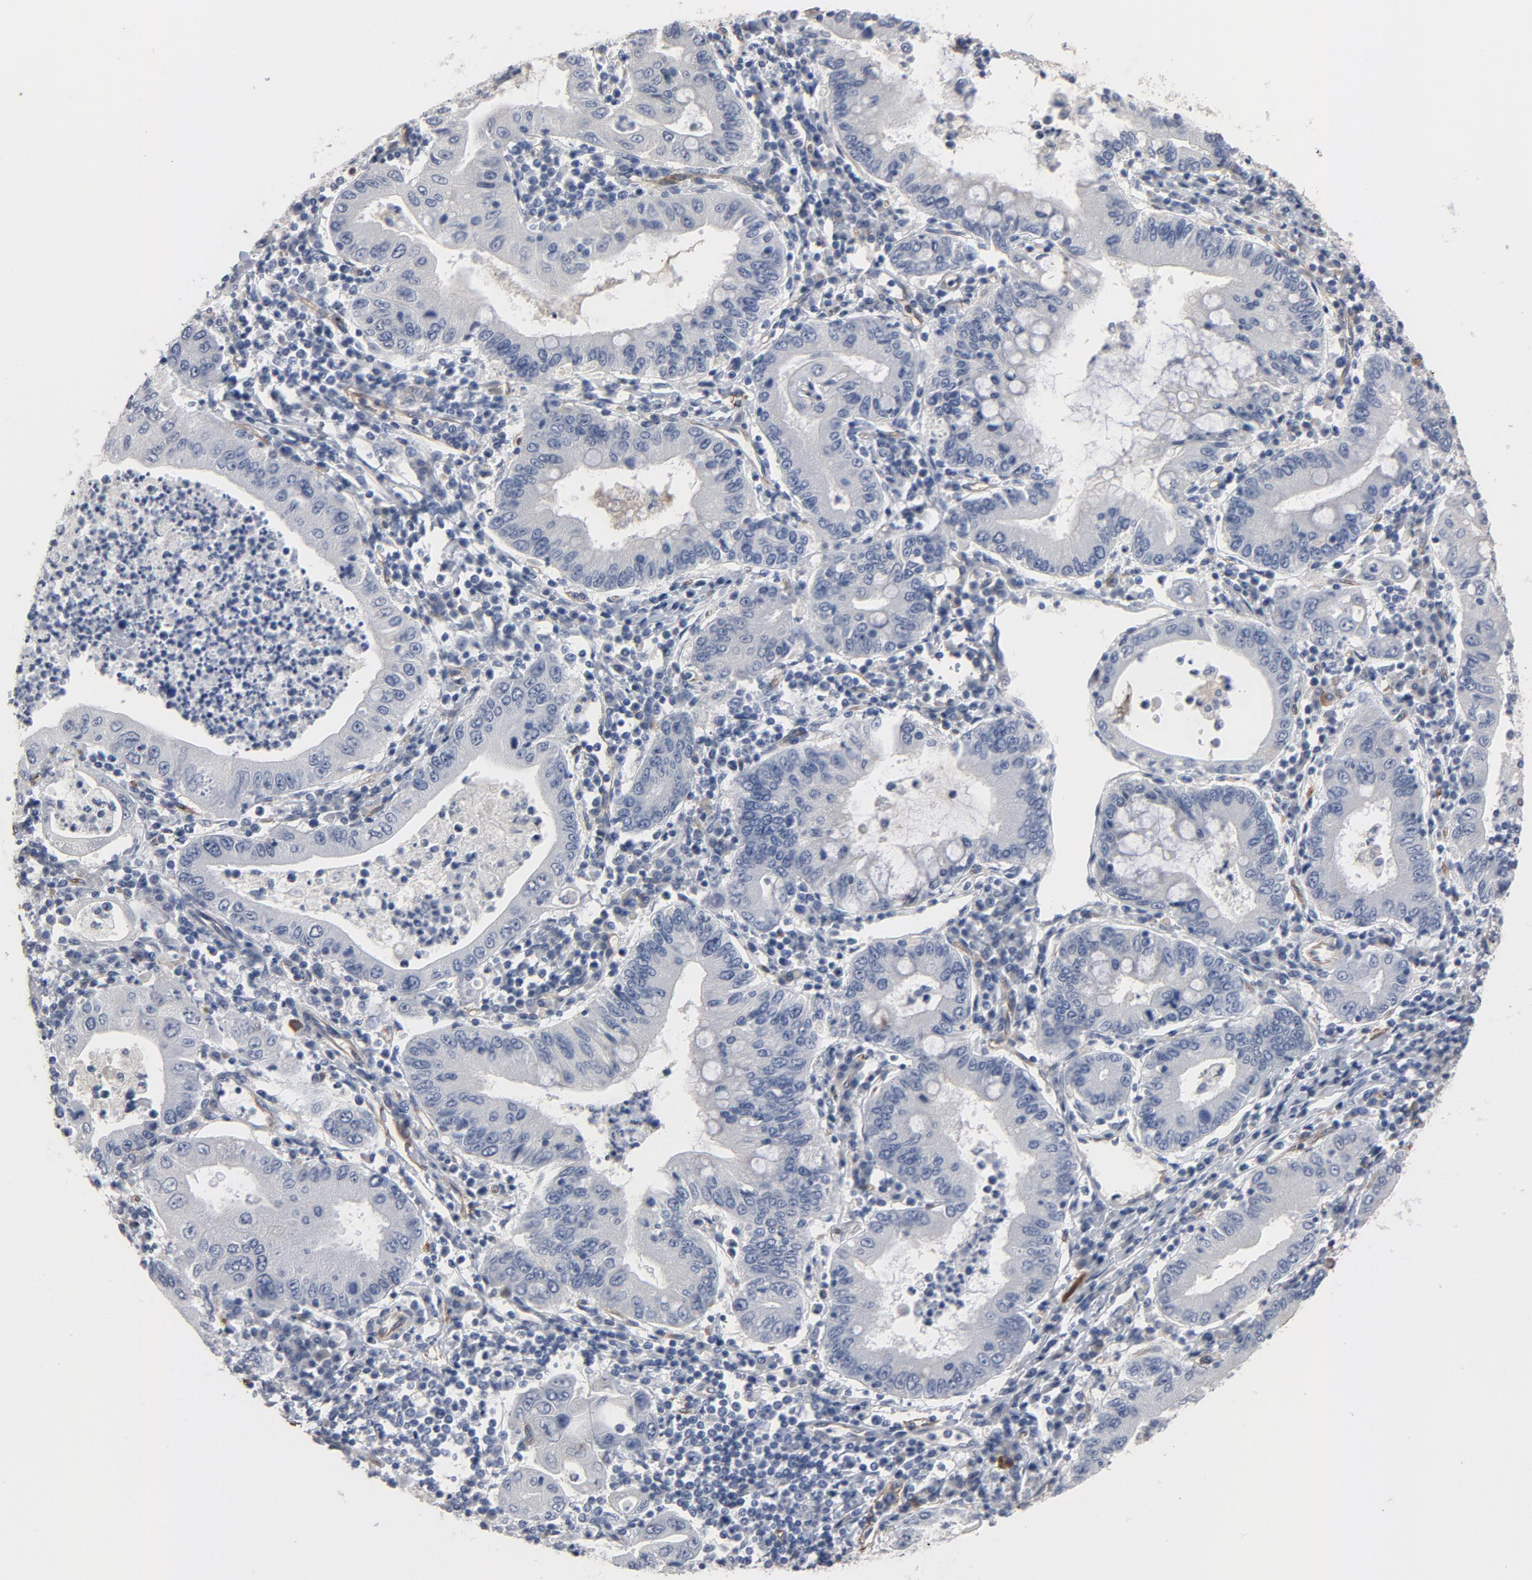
{"staining": {"intensity": "negative", "quantity": "none", "location": "none"}, "tissue": "stomach cancer", "cell_type": "Tumor cells", "image_type": "cancer", "snomed": [{"axis": "morphology", "description": "Normal tissue, NOS"}, {"axis": "morphology", "description": "Adenocarcinoma, NOS"}, {"axis": "topography", "description": "Esophagus"}, {"axis": "topography", "description": "Stomach, upper"}, {"axis": "topography", "description": "Peripheral nerve tissue"}], "caption": "Tumor cells show no significant protein staining in stomach cancer.", "gene": "KDR", "patient": {"sex": "male", "age": 62}}